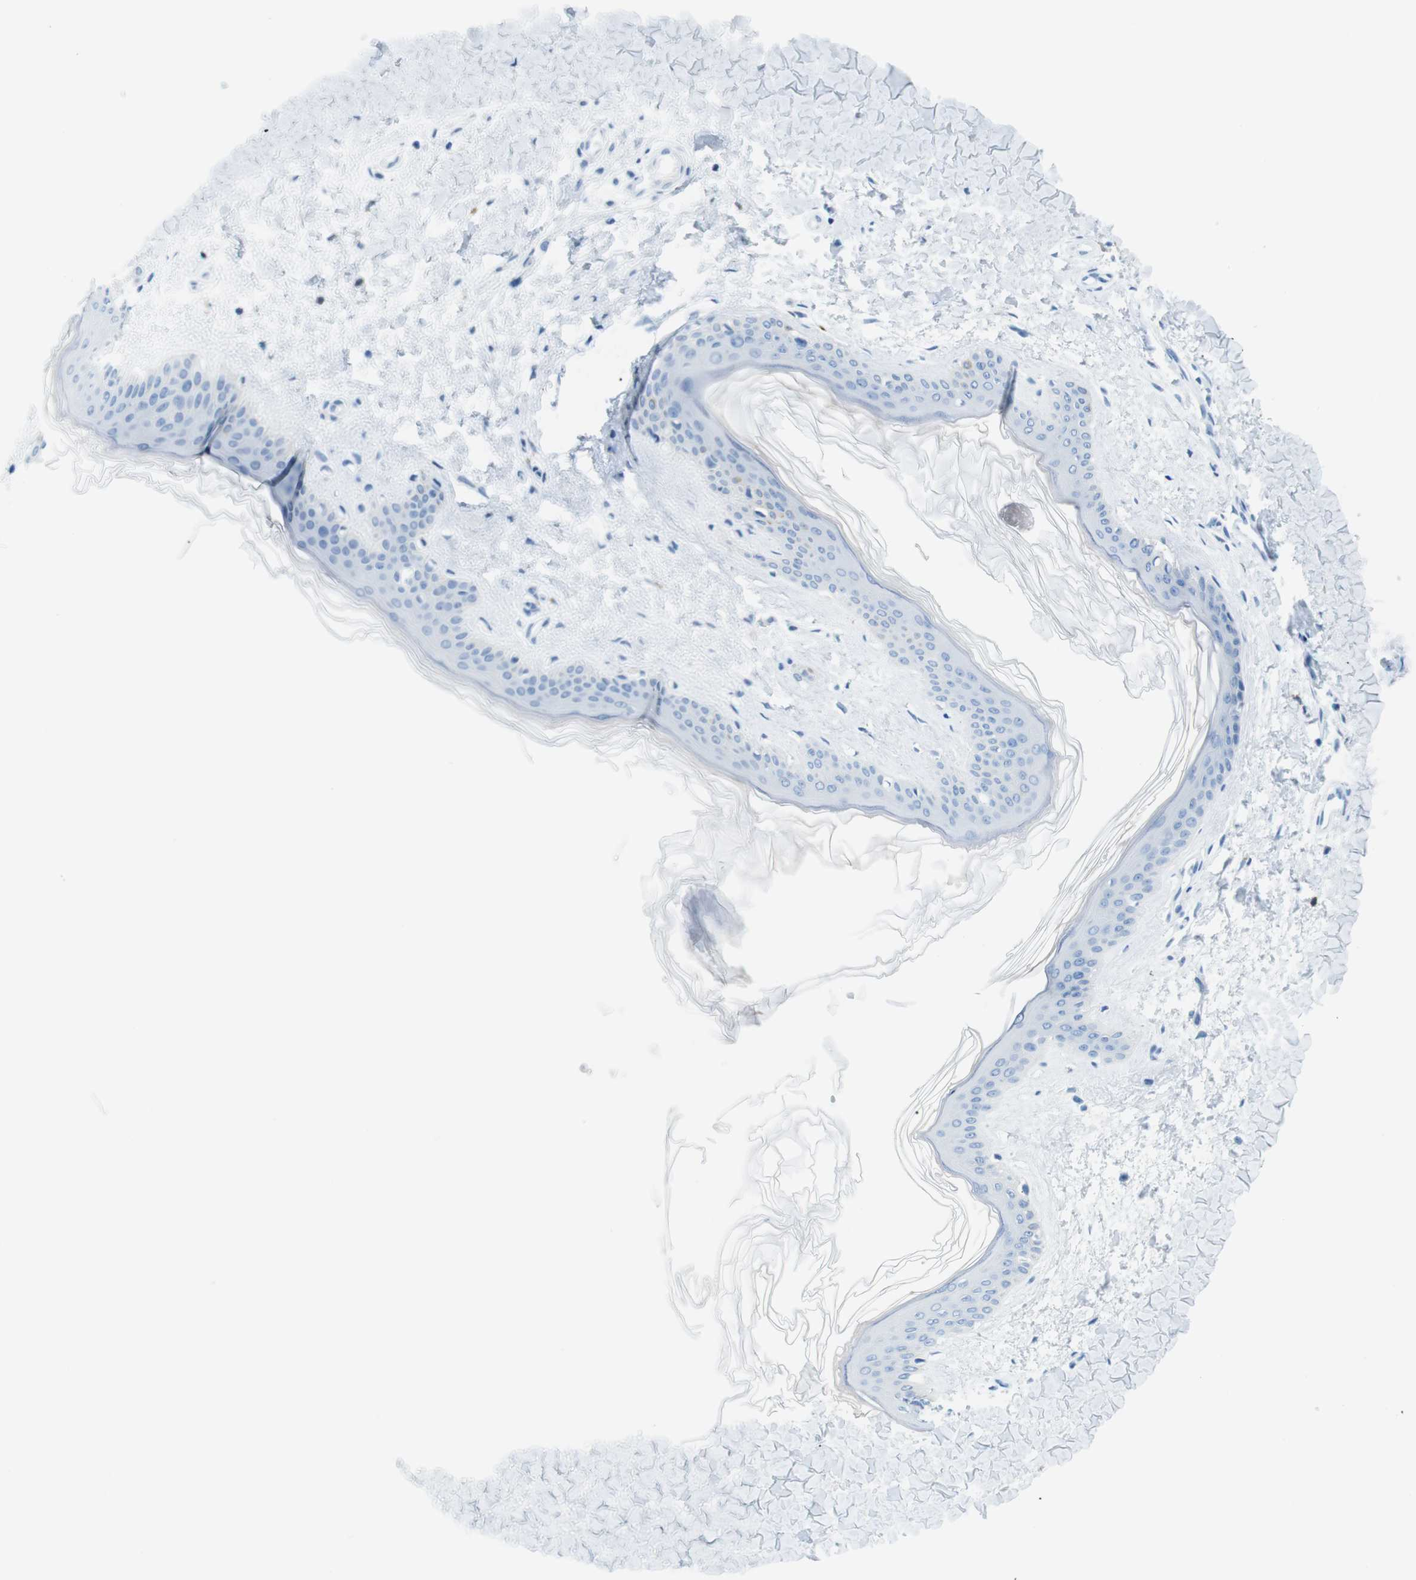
{"staining": {"intensity": "negative", "quantity": "none", "location": "none"}, "tissue": "skin", "cell_type": "Fibroblasts", "image_type": "normal", "snomed": [{"axis": "morphology", "description": "Normal tissue, NOS"}, {"axis": "topography", "description": "Skin"}], "caption": "This is an immunohistochemistry image of normal skin. There is no positivity in fibroblasts.", "gene": "MCEMP1", "patient": {"sex": "female", "age": 41}}